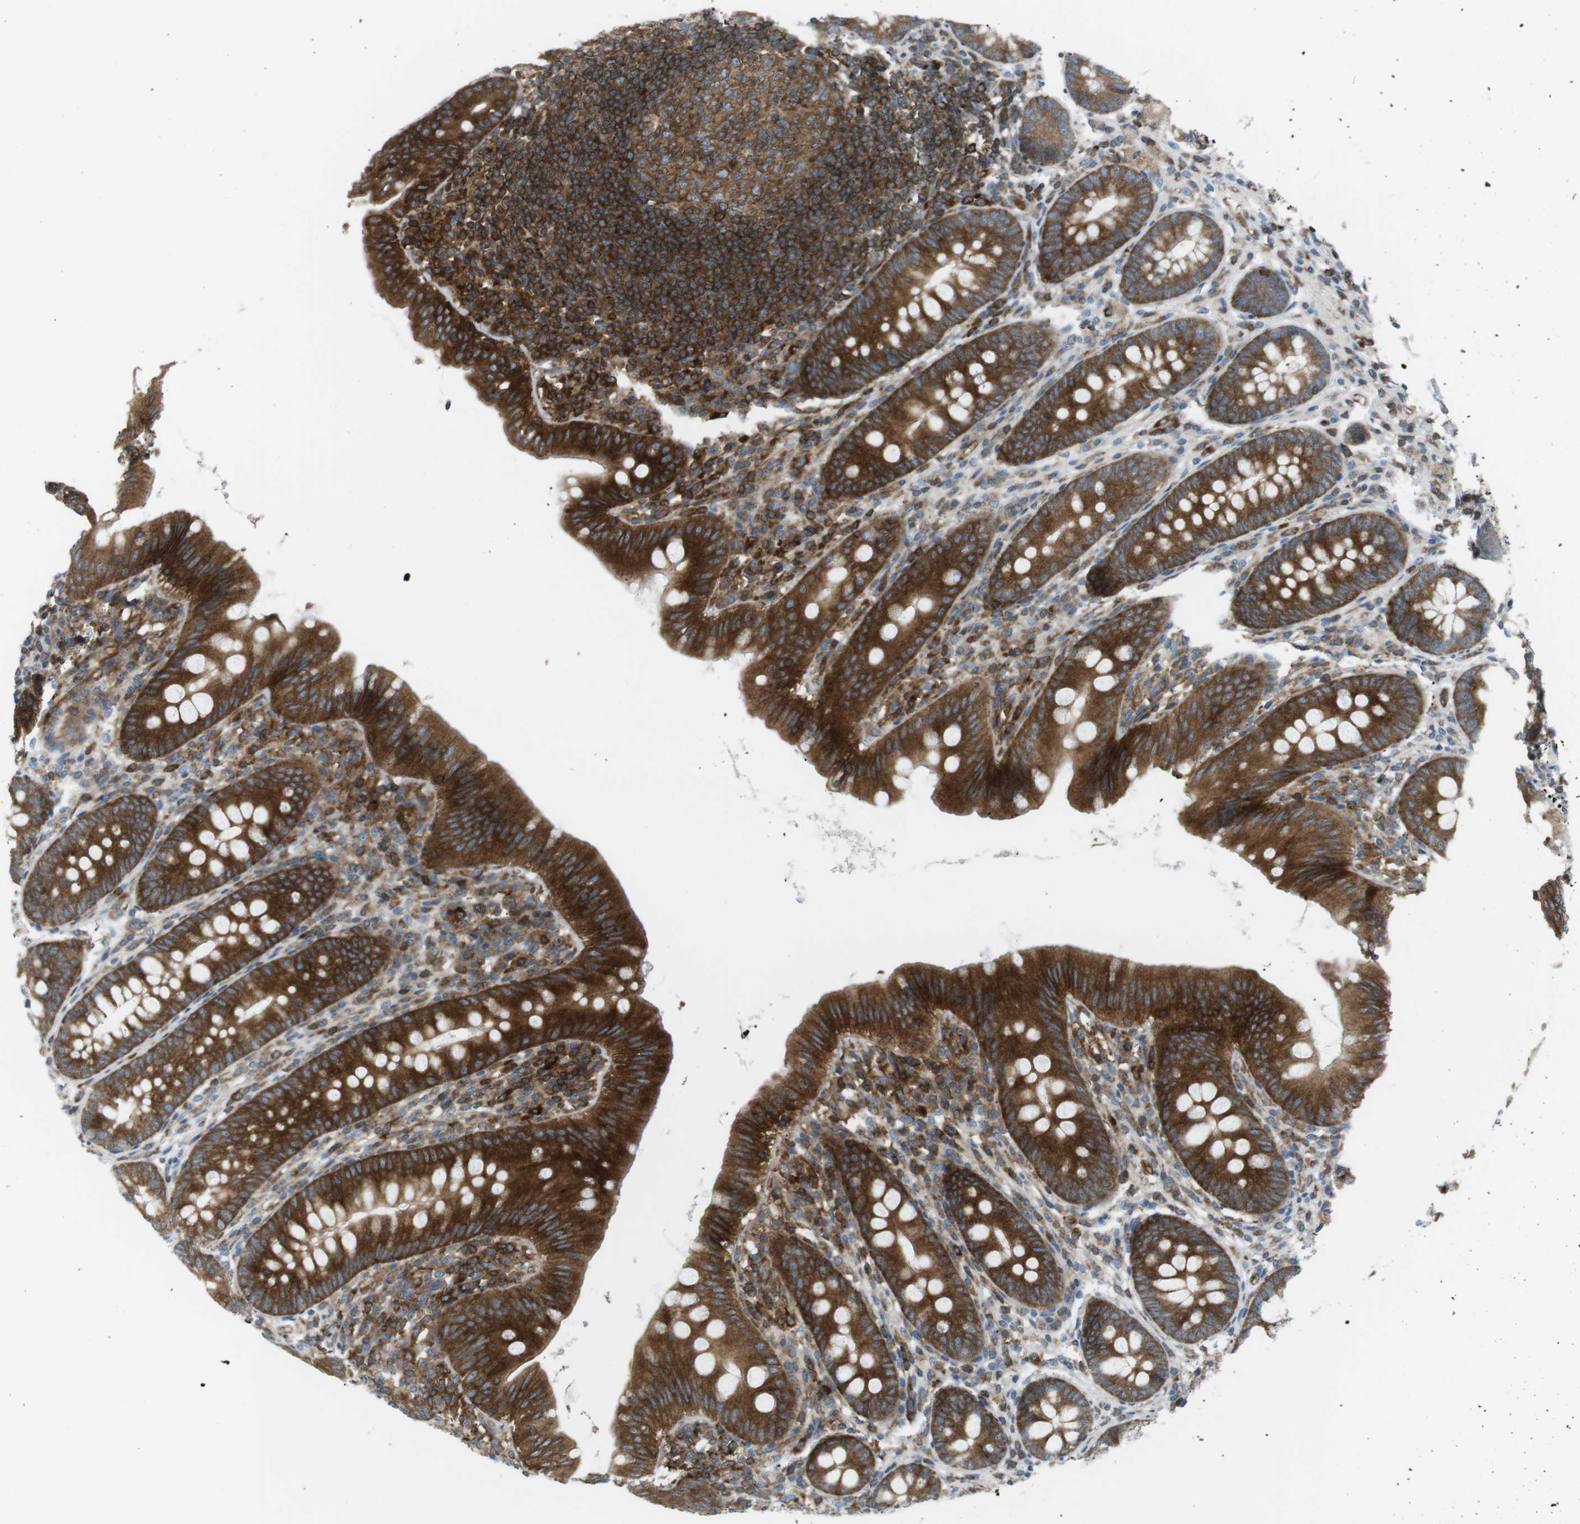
{"staining": {"intensity": "strong", "quantity": ">75%", "location": "cytoplasmic/membranous"}, "tissue": "appendix", "cell_type": "Glandular cells", "image_type": "normal", "snomed": [{"axis": "morphology", "description": "Normal tissue, NOS"}, {"axis": "topography", "description": "Appendix"}], "caption": "This image exhibits immunohistochemistry (IHC) staining of benign appendix, with high strong cytoplasmic/membranous staining in approximately >75% of glandular cells.", "gene": "FLII", "patient": {"sex": "male", "age": 56}}